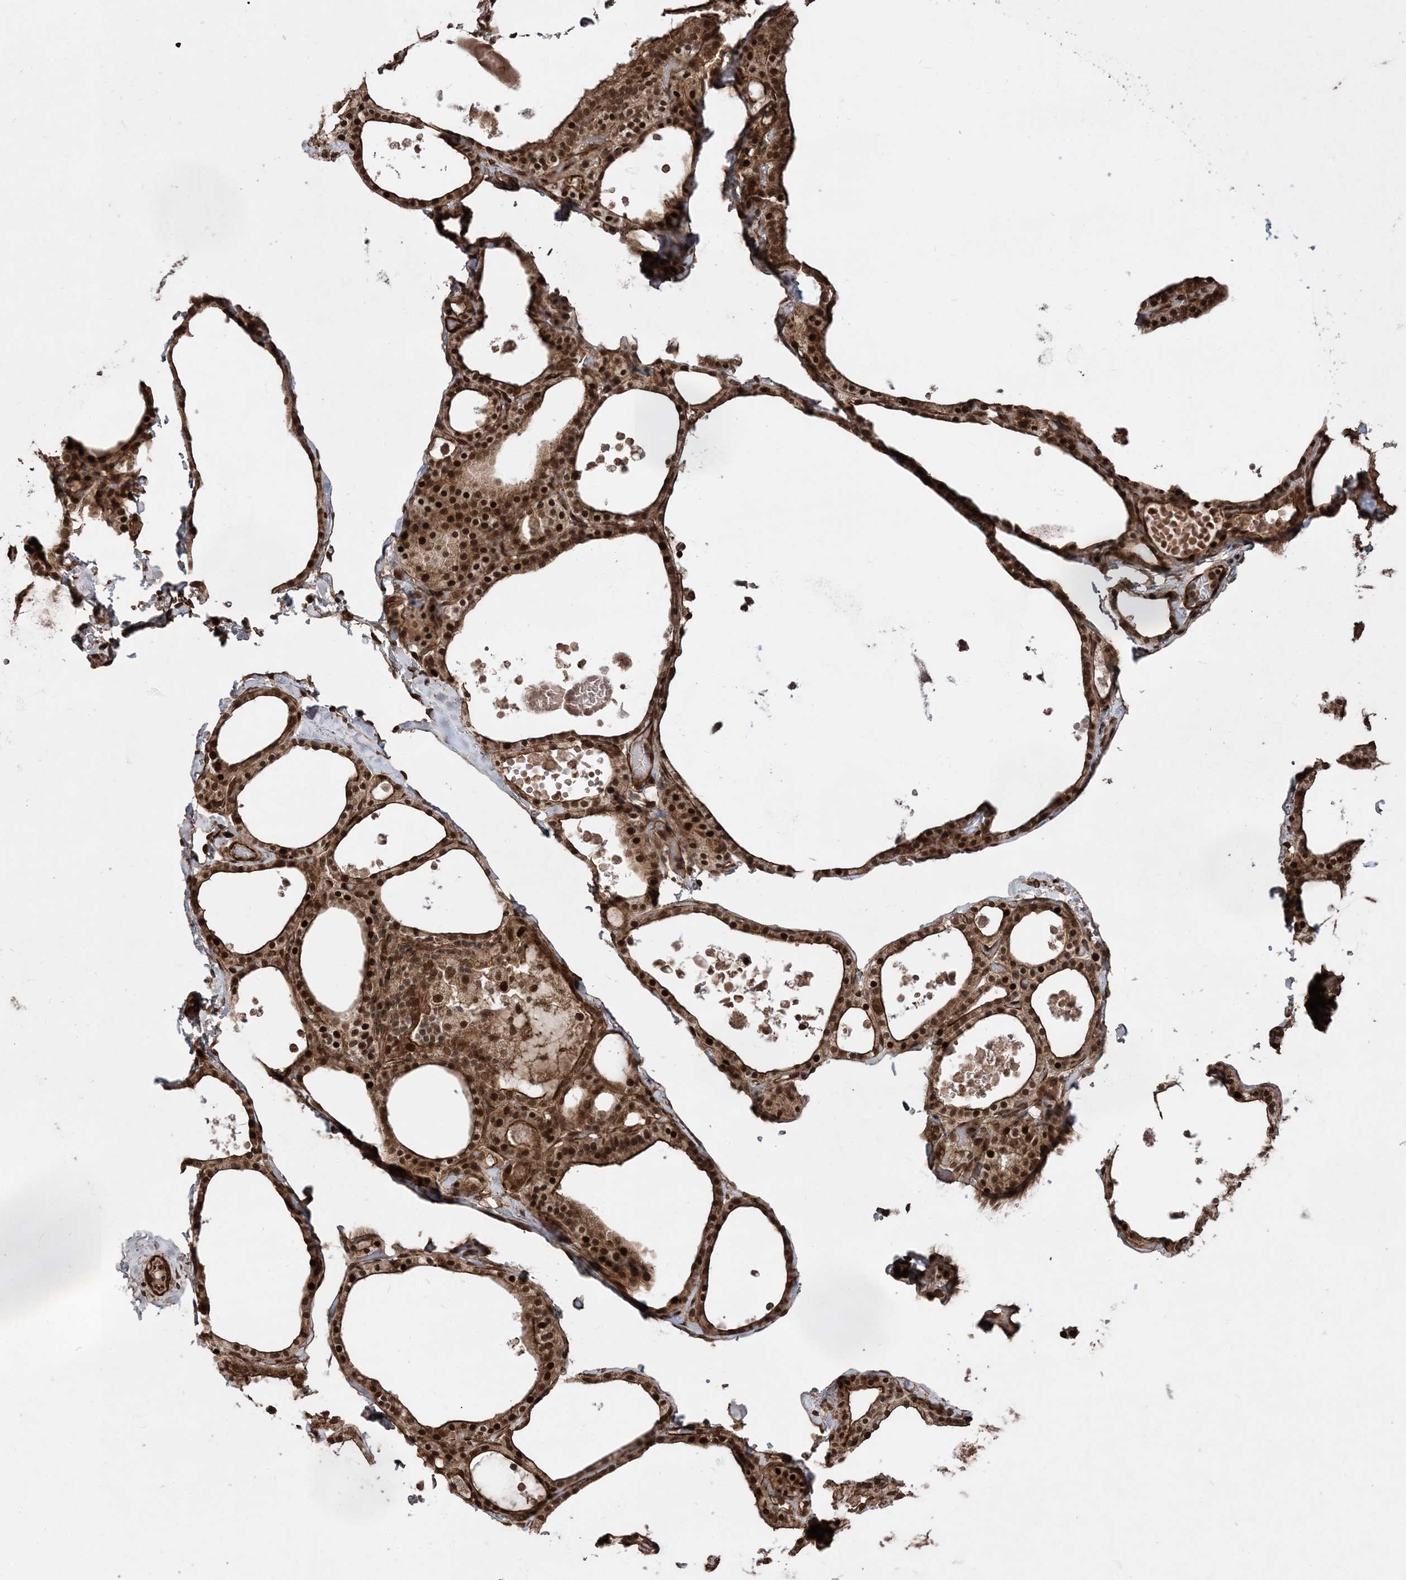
{"staining": {"intensity": "strong", "quantity": ">75%", "location": "cytoplasmic/membranous,nuclear"}, "tissue": "thyroid gland", "cell_type": "Glandular cells", "image_type": "normal", "snomed": [{"axis": "morphology", "description": "Normal tissue, NOS"}, {"axis": "topography", "description": "Thyroid gland"}], "caption": "This micrograph reveals normal thyroid gland stained with IHC to label a protein in brown. The cytoplasmic/membranous,nuclear of glandular cells show strong positivity for the protein. Nuclei are counter-stained blue.", "gene": "ETAA1", "patient": {"sex": "male", "age": 56}}